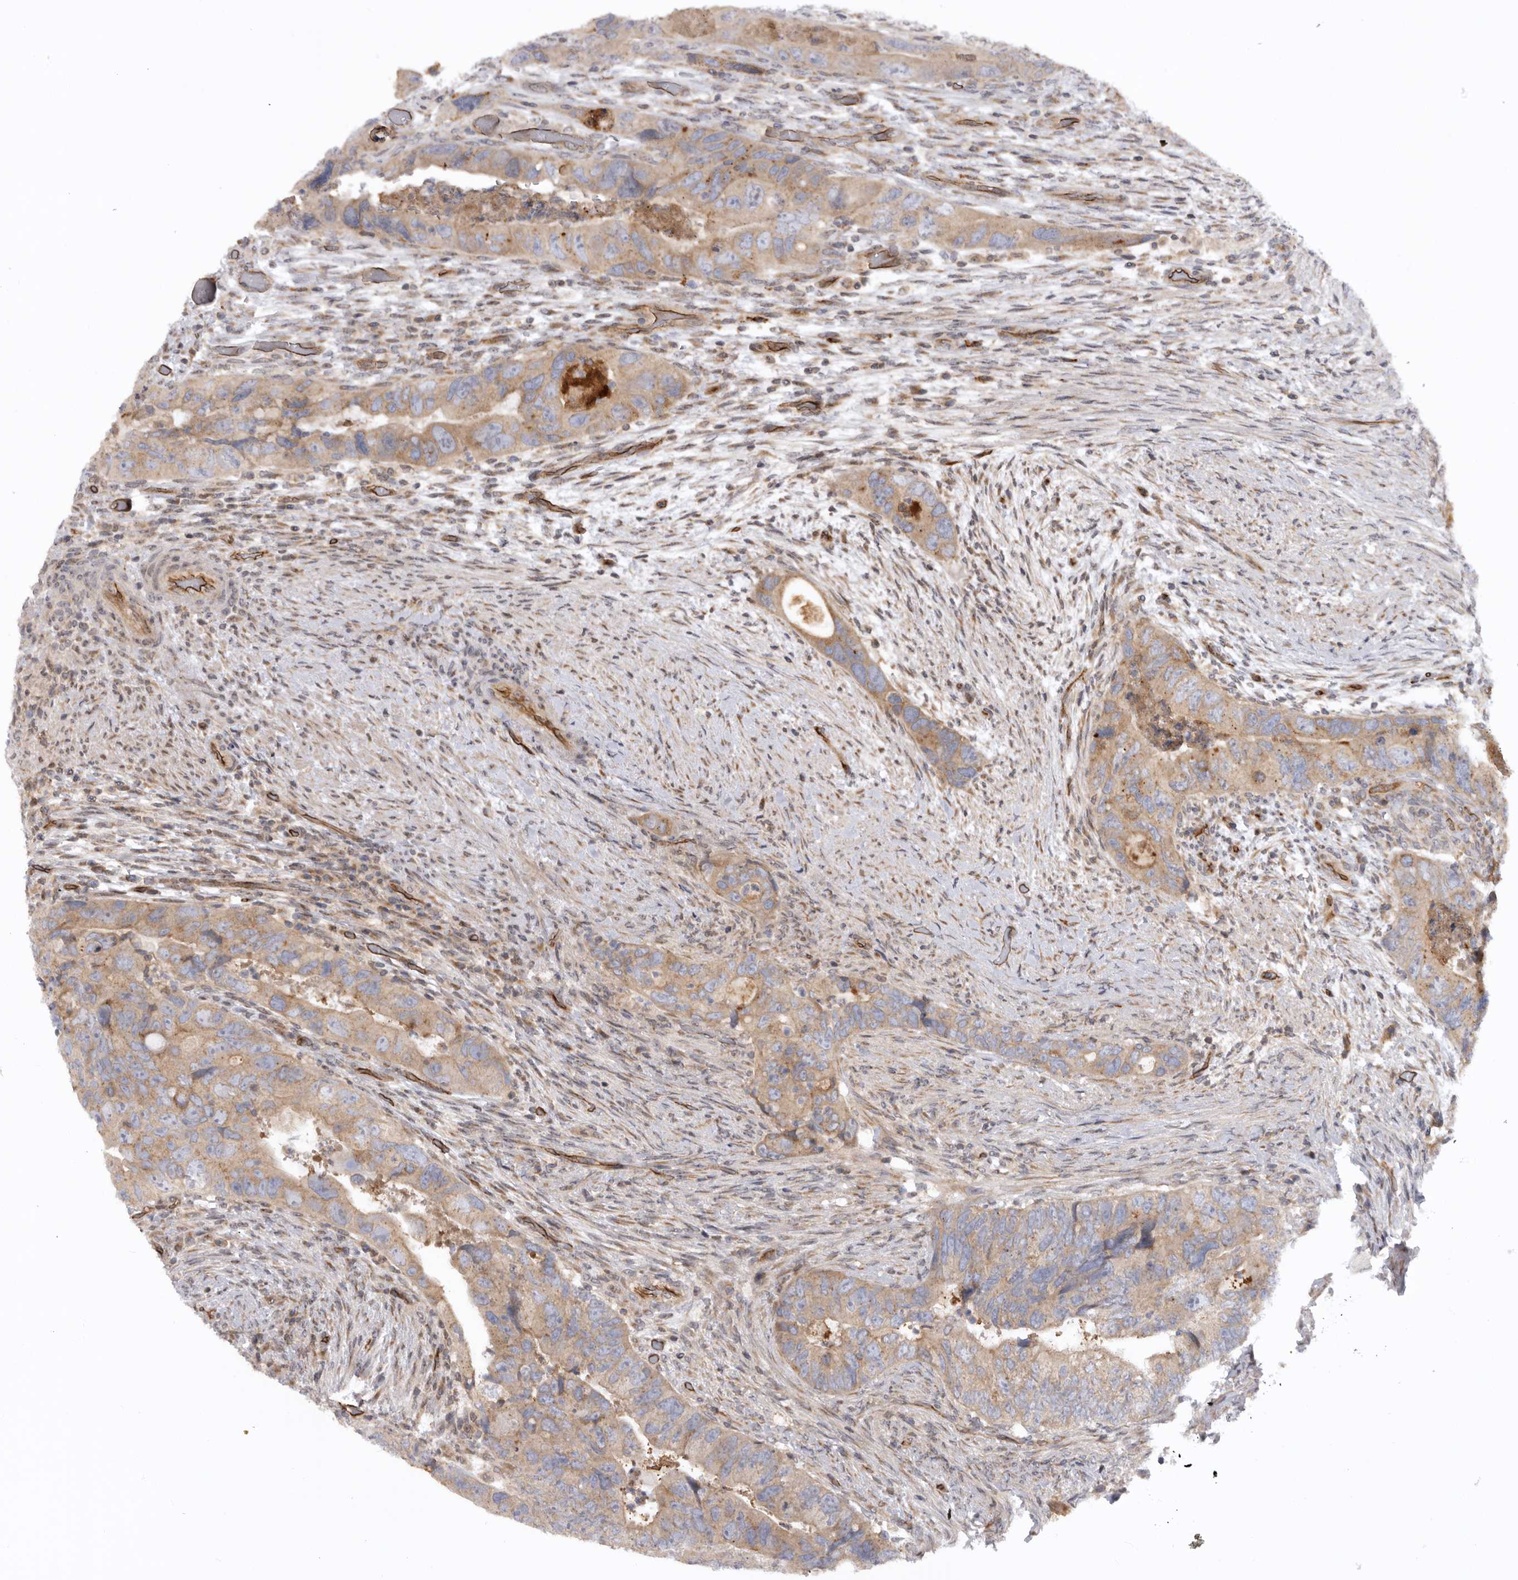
{"staining": {"intensity": "moderate", "quantity": ">75%", "location": "cytoplasmic/membranous"}, "tissue": "colorectal cancer", "cell_type": "Tumor cells", "image_type": "cancer", "snomed": [{"axis": "morphology", "description": "Adenocarcinoma, NOS"}, {"axis": "topography", "description": "Rectum"}], "caption": "DAB (3,3'-diaminobenzidine) immunohistochemical staining of colorectal cancer (adenocarcinoma) displays moderate cytoplasmic/membranous protein staining in approximately >75% of tumor cells.", "gene": "DHDDS", "patient": {"sex": "male", "age": 63}}